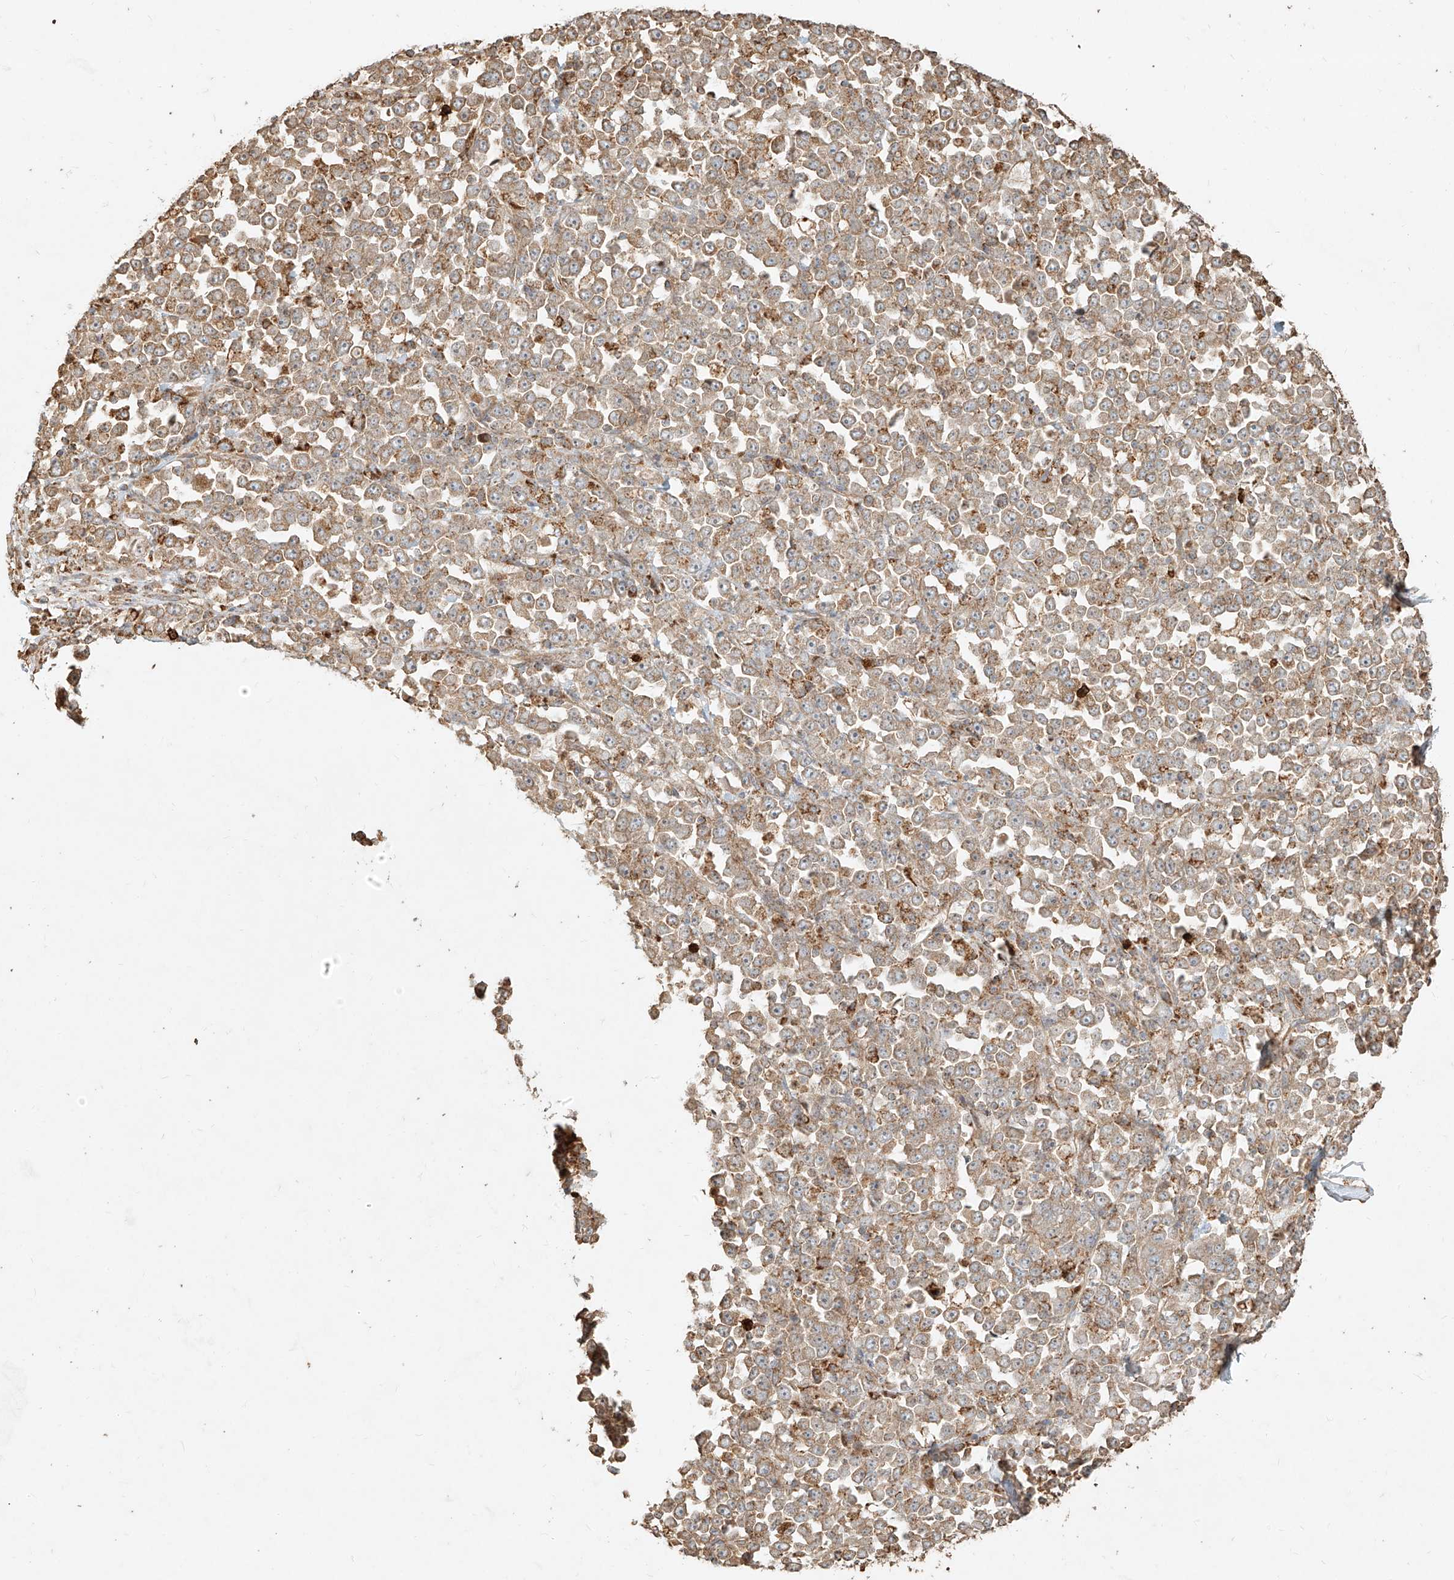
{"staining": {"intensity": "moderate", "quantity": ">75%", "location": "cytoplasmic/membranous"}, "tissue": "stomach cancer", "cell_type": "Tumor cells", "image_type": "cancer", "snomed": [{"axis": "morphology", "description": "Normal tissue, NOS"}, {"axis": "morphology", "description": "Adenocarcinoma, NOS"}, {"axis": "topography", "description": "Stomach, upper"}, {"axis": "topography", "description": "Stomach"}], "caption": "Immunohistochemistry (IHC) image of human stomach cancer stained for a protein (brown), which reveals medium levels of moderate cytoplasmic/membranous expression in about >75% of tumor cells.", "gene": "EFNB1", "patient": {"sex": "male", "age": 59}}